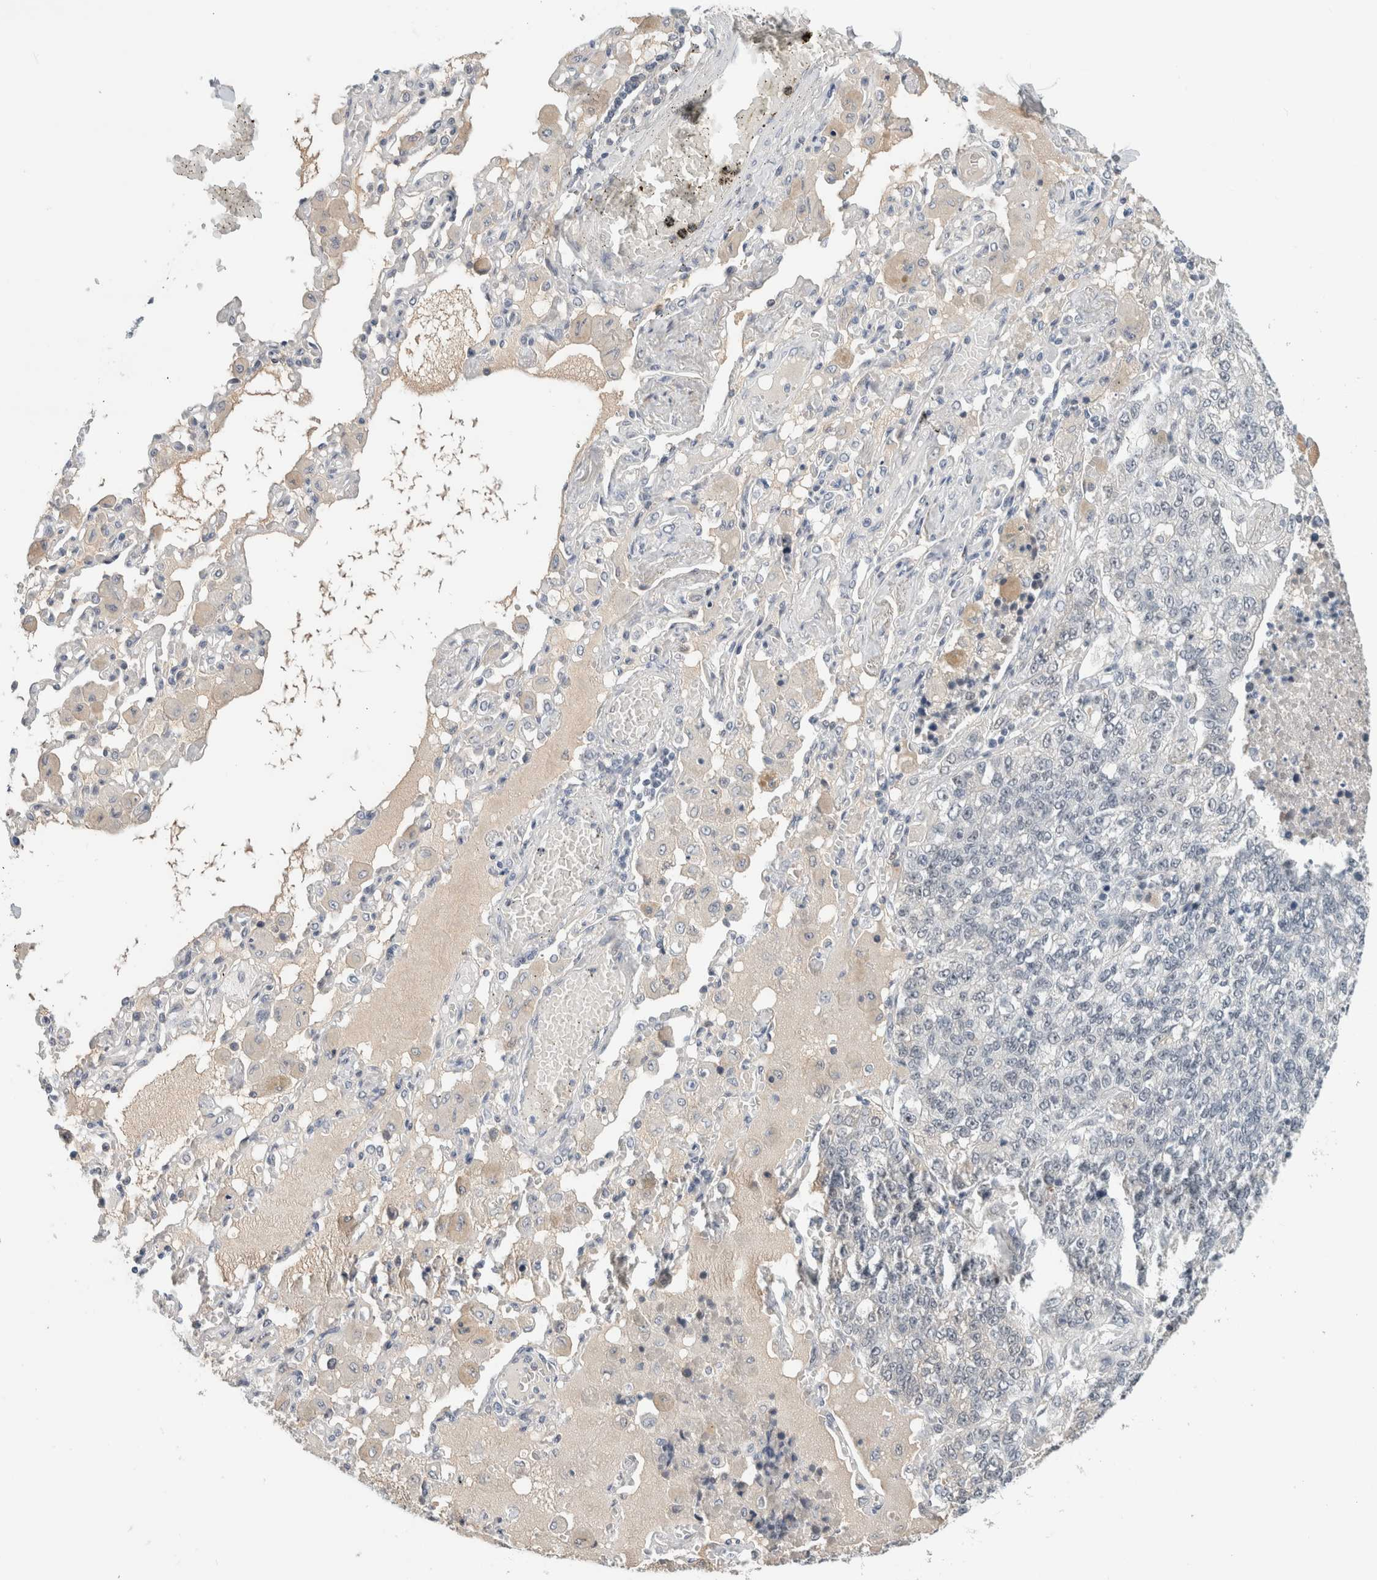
{"staining": {"intensity": "negative", "quantity": "none", "location": "none"}, "tissue": "lung cancer", "cell_type": "Tumor cells", "image_type": "cancer", "snomed": [{"axis": "morphology", "description": "Adenocarcinoma, NOS"}, {"axis": "topography", "description": "Lung"}], "caption": "The IHC image has no significant positivity in tumor cells of lung cancer tissue.", "gene": "HCN3", "patient": {"sex": "male", "age": 49}}